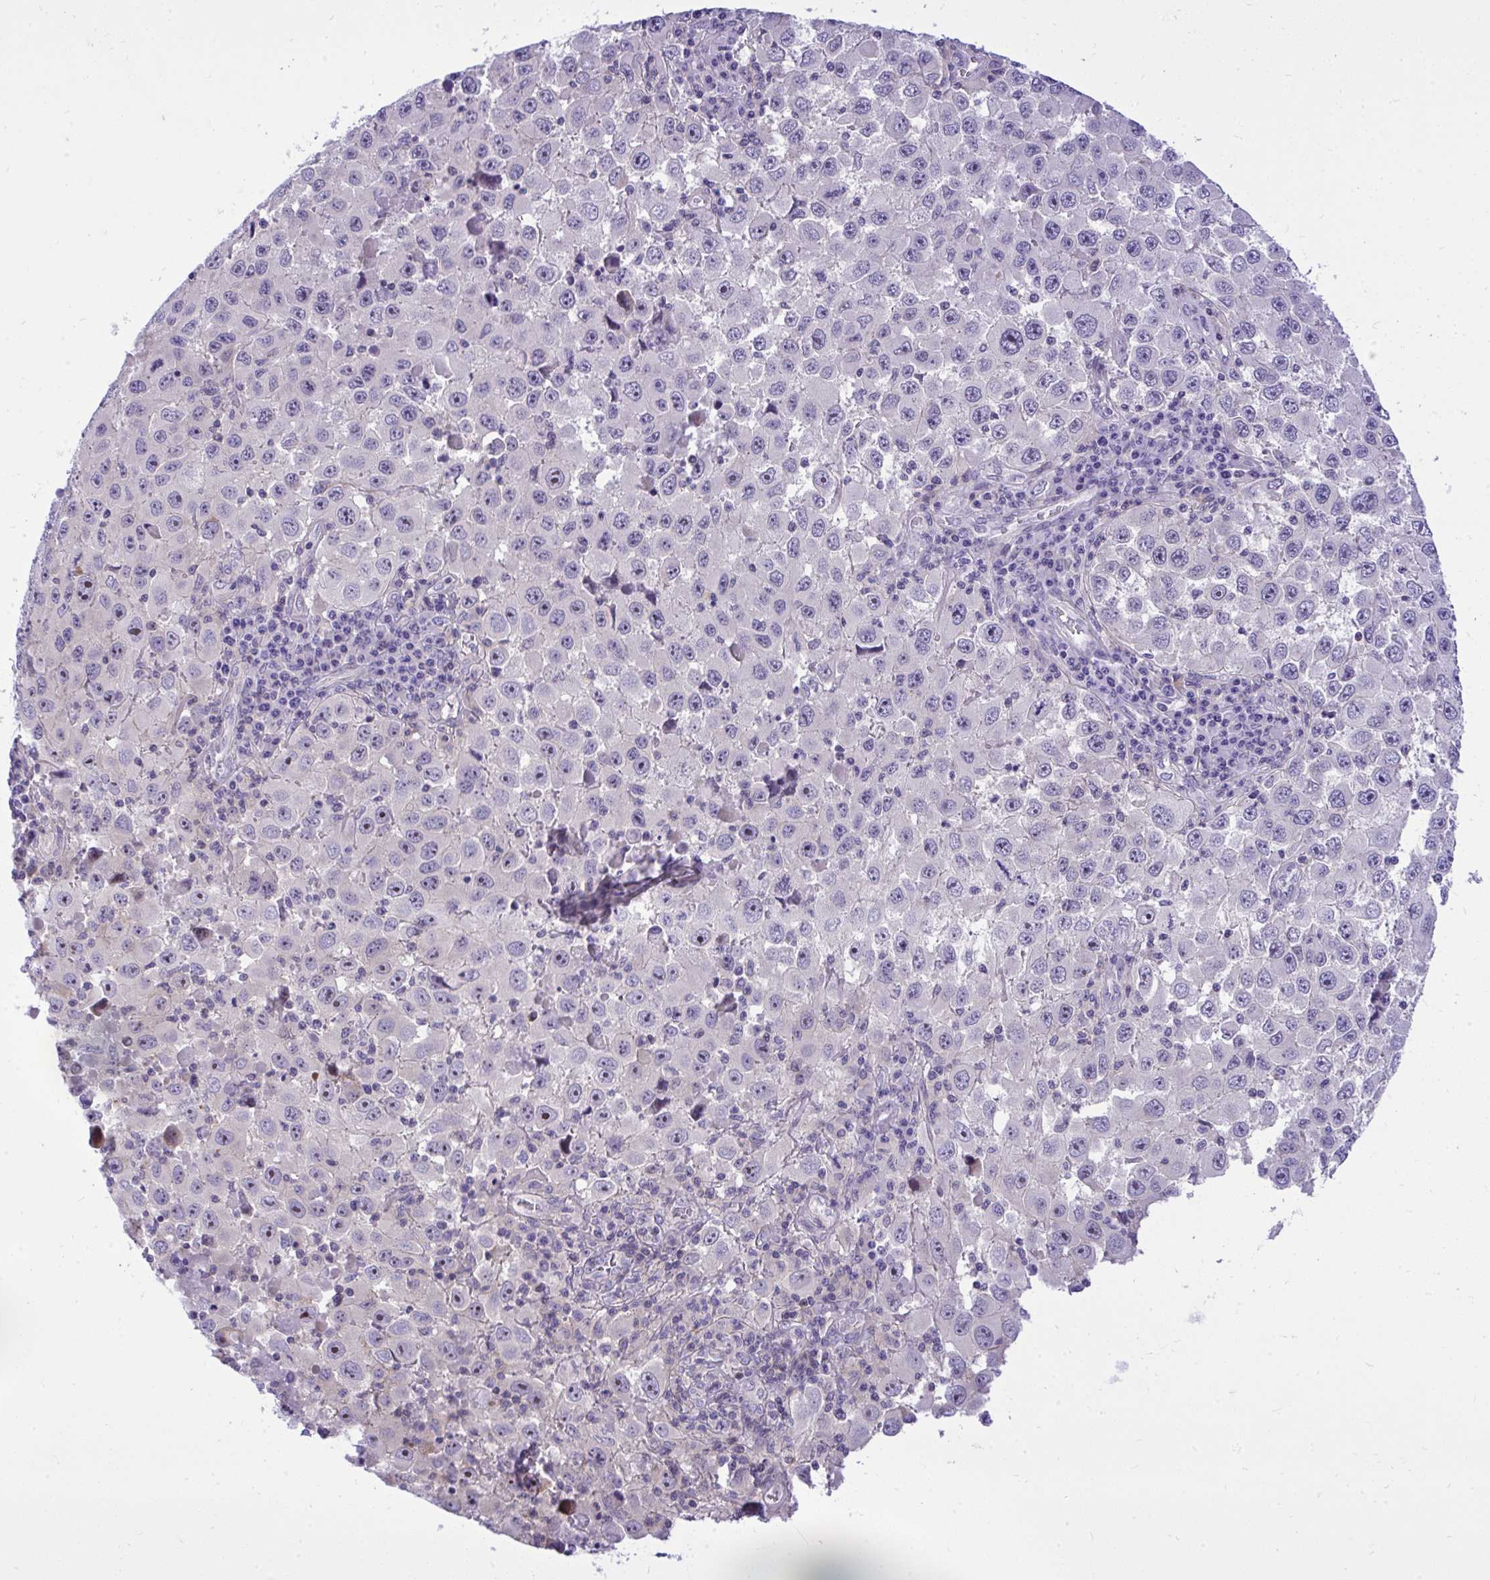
{"staining": {"intensity": "negative", "quantity": "none", "location": "none"}, "tissue": "melanoma", "cell_type": "Tumor cells", "image_type": "cancer", "snomed": [{"axis": "morphology", "description": "Malignant melanoma, Metastatic site"}, {"axis": "topography", "description": "Lymph node"}], "caption": "This is an immunohistochemistry photomicrograph of human malignant melanoma (metastatic site). There is no expression in tumor cells.", "gene": "GRK4", "patient": {"sex": "female", "age": 67}}